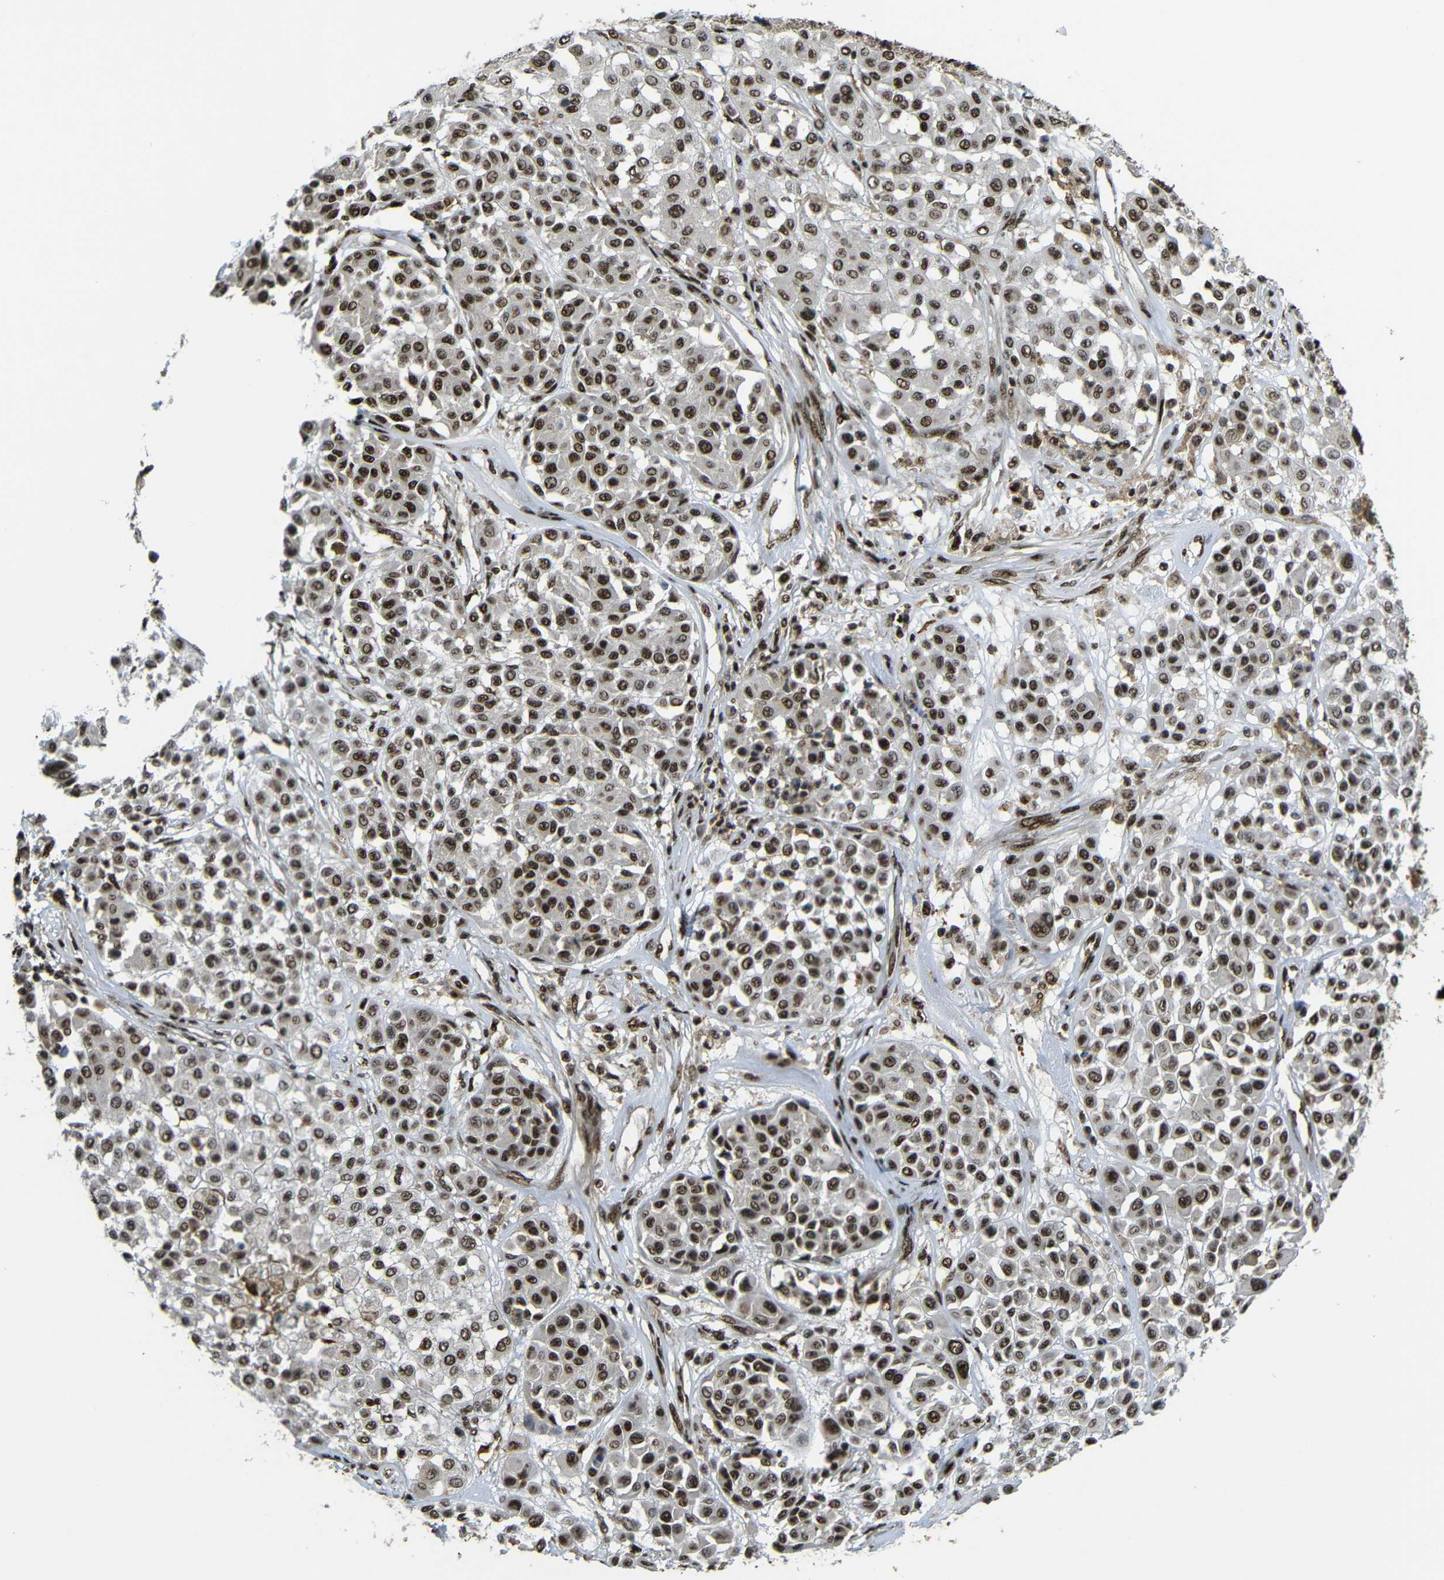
{"staining": {"intensity": "moderate", "quantity": ">75%", "location": "cytoplasmic/membranous,nuclear"}, "tissue": "melanoma", "cell_type": "Tumor cells", "image_type": "cancer", "snomed": [{"axis": "morphology", "description": "Malignant melanoma, Metastatic site"}, {"axis": "topography", "description": "Soft tissue"}], "caption": "An immunohistochemistry image of tumor tissue is shown. Protein staining in brown highlights moderate cytoplasmic/membranous and nuclear positivity in malignant melanoma (metastatic site) within tumor cells. (DAB IHC with brightfield microscopy, high magnification).", "gene": "TCF7L2", "patient": {"sex": "male", "age": 41}}